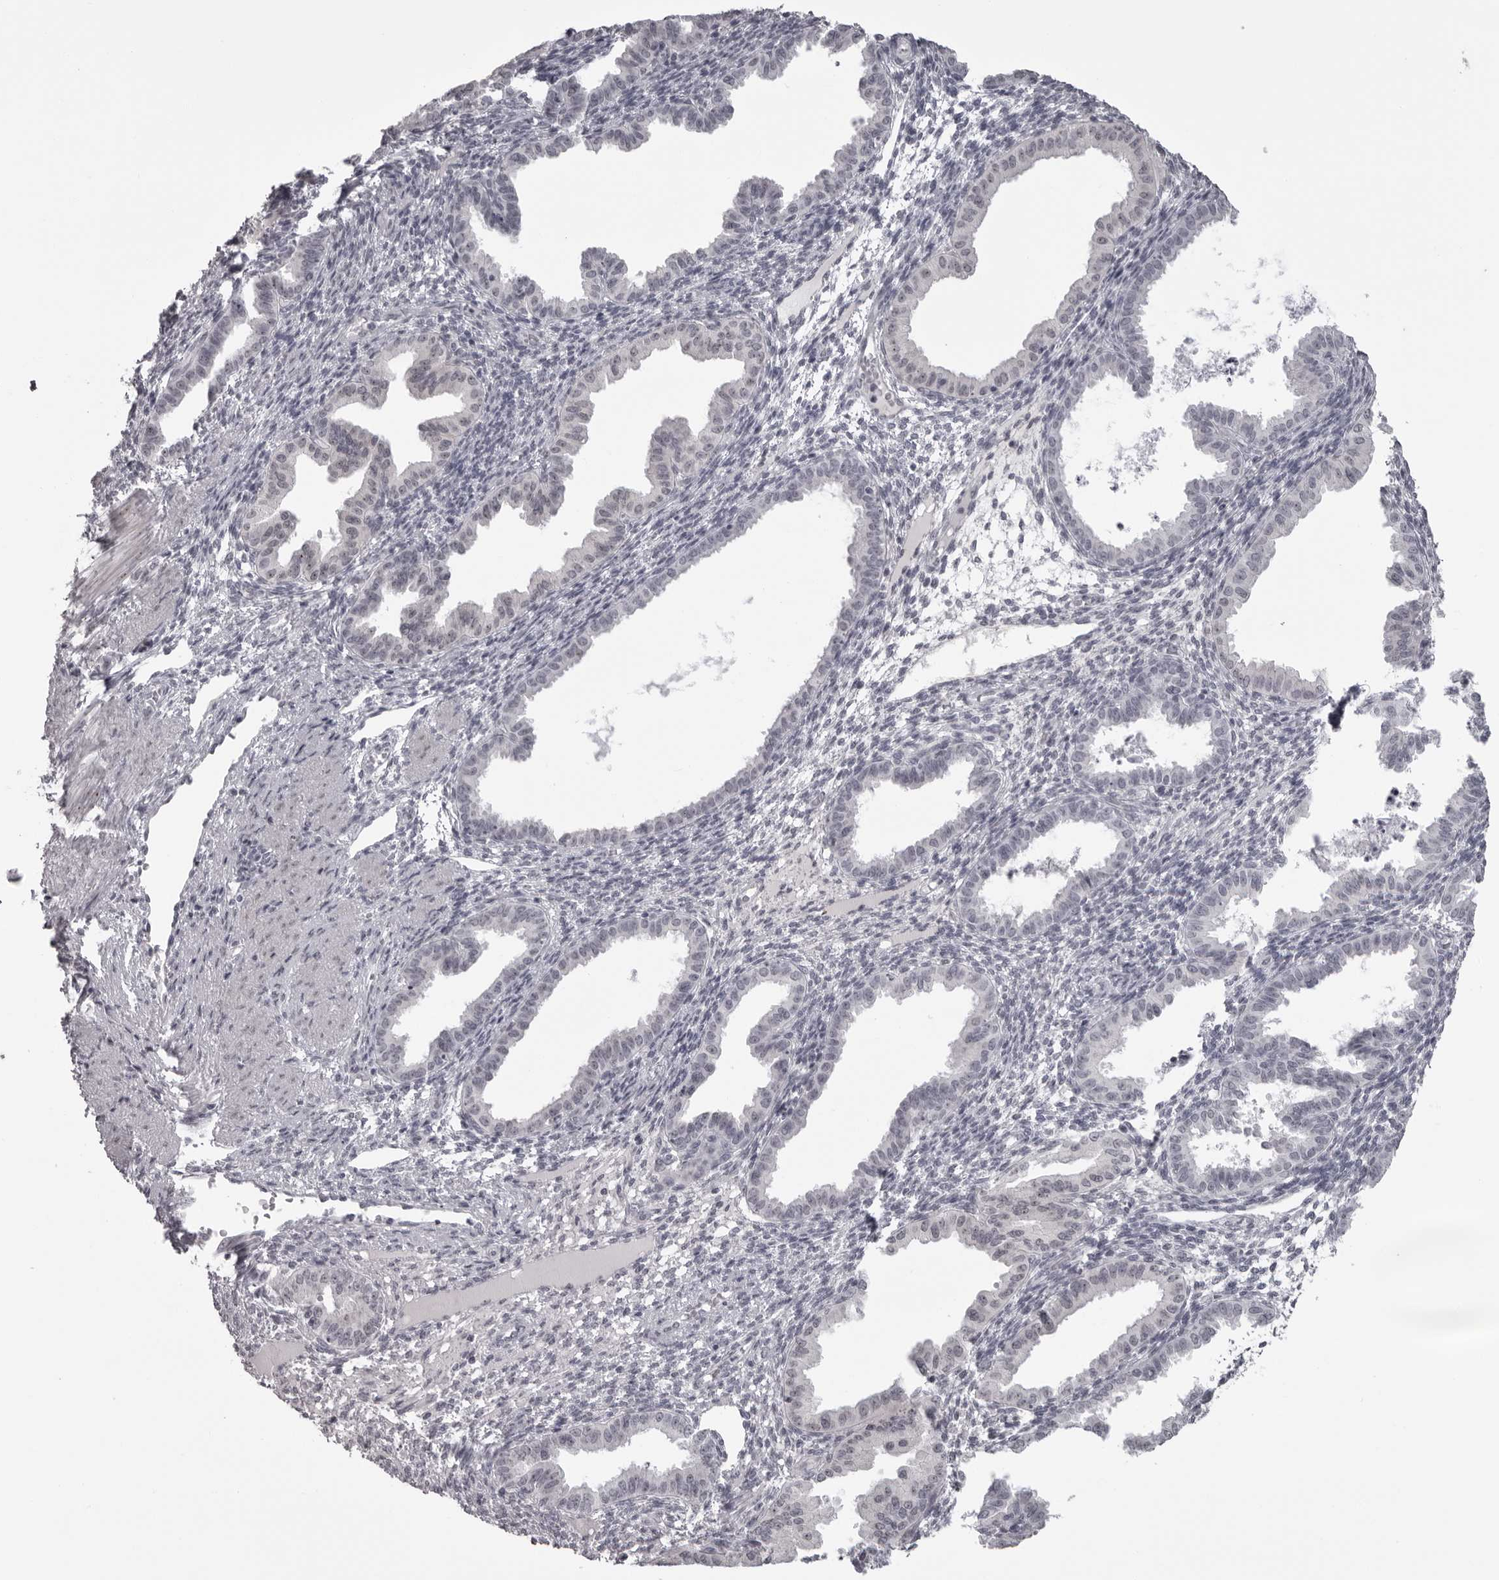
{"staining": {"intensity": "negative", "quantity": "none", "location": "none"}, "tissue": "endometrium", "cell_type": "Cells in endometrial stroma", "image_type": "normal", "snomed": [{"axis": "morphology", "description": "Normal tissue, NOS"}, {"axis": "topography", "description": "Endometrium"}], "caption": "The immunohistochemistry (IHC) image has no significant positivity in cells in endometrial stroma of endometrium. (Brightfield microscopy of DAB IHC at high magnification).", "gene": "HELZ", "patient": {"sex": "female", "age": 33}}